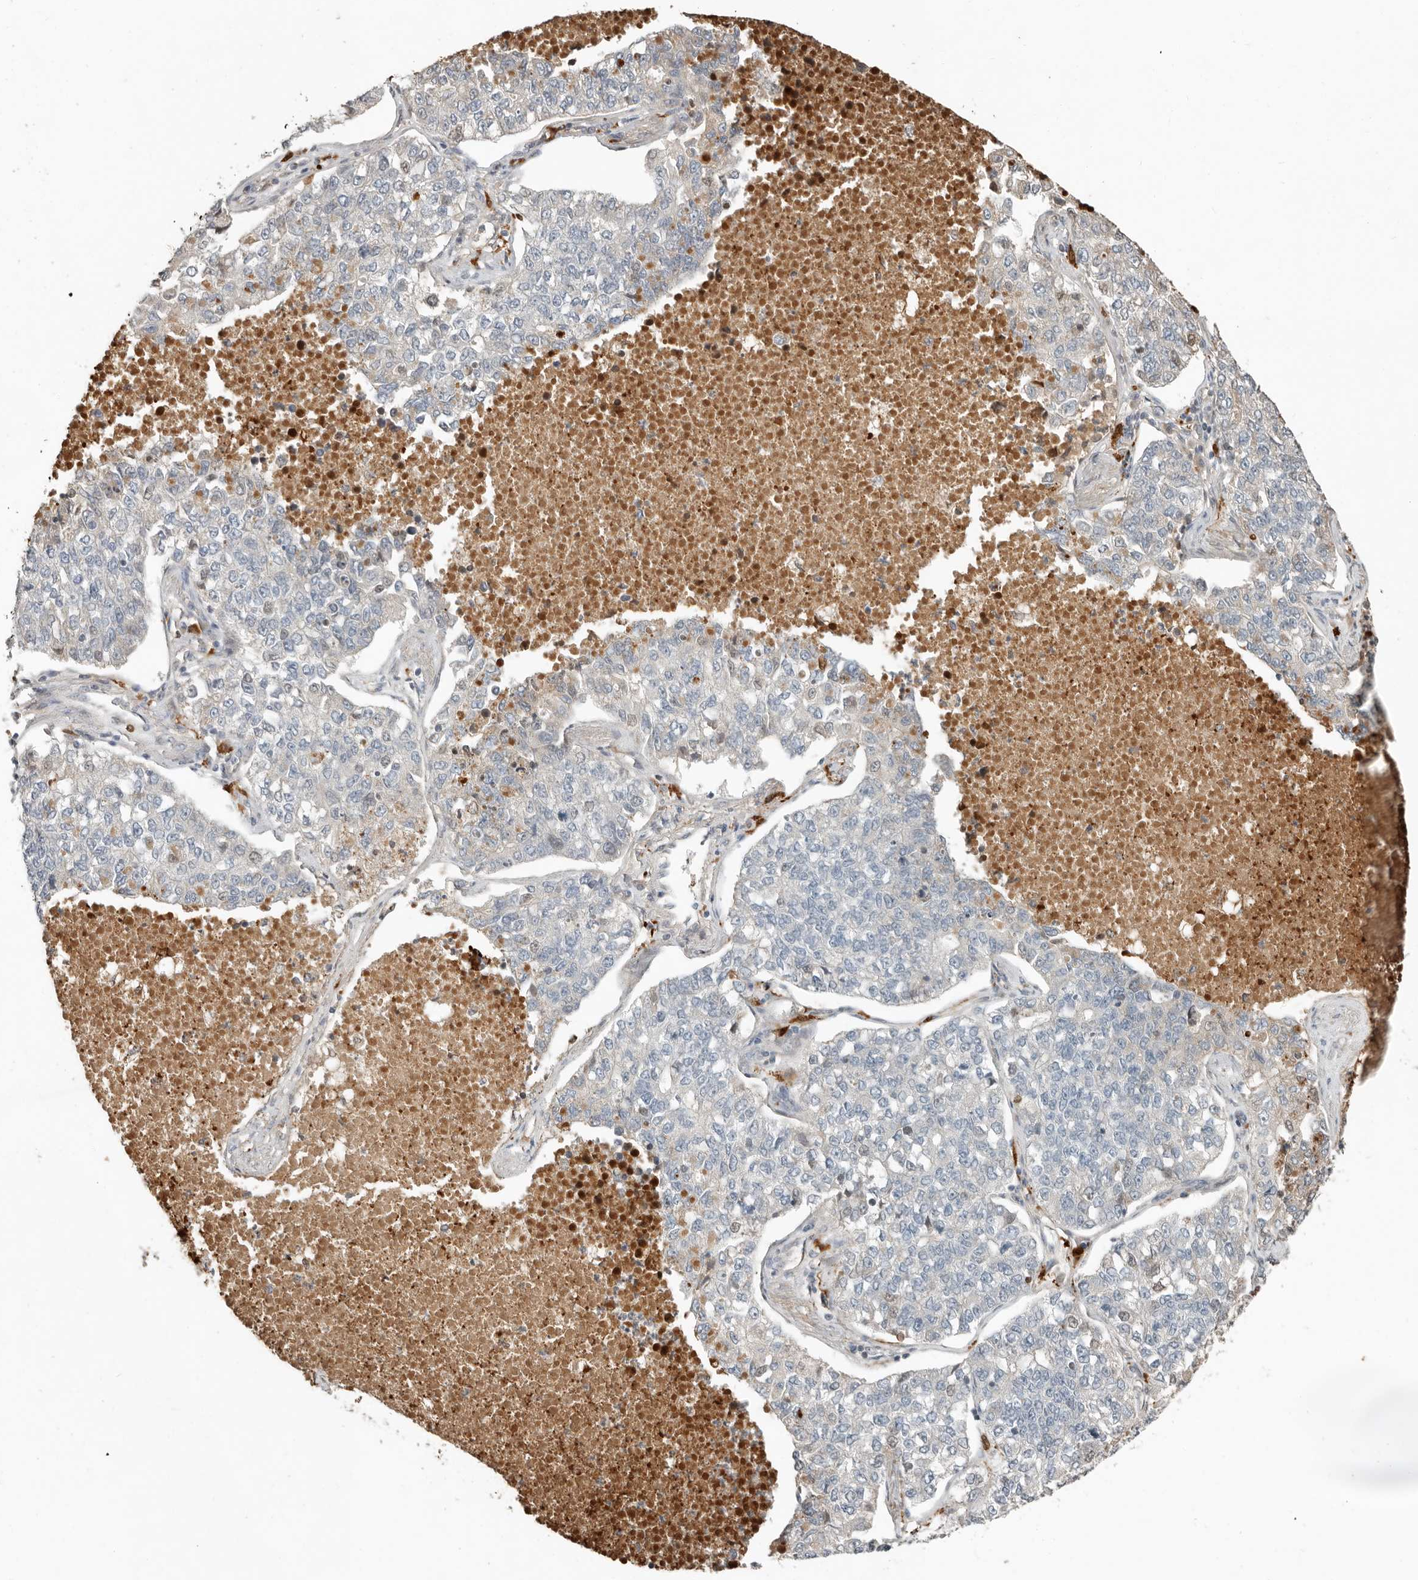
{"staining": {"intensity": "weak", "quantity": "<25%", "location": "cytoplasmic/membranous"}, "tissue": "lung cancer", "cell_type": "Tumor cells", "image_type": "cancer", "snomed": [{"axis": "morphology", "description": "Adenocarcinoma, NOS"}, {"axis": "topography", "description": "Lung"}], "caption": "An immunohistochemistry (IHC) photomicrograph of lung cancer is shown. There is no staining in tumor cells of lung cancer. The staining was performed using DAB to visualize the protein expression in brown, while the nuclei were stained in blue with hematoxylin (Magnification: 20x).", "gene": "KLHL38", "patient": {"sex": "male", "age": 49}}